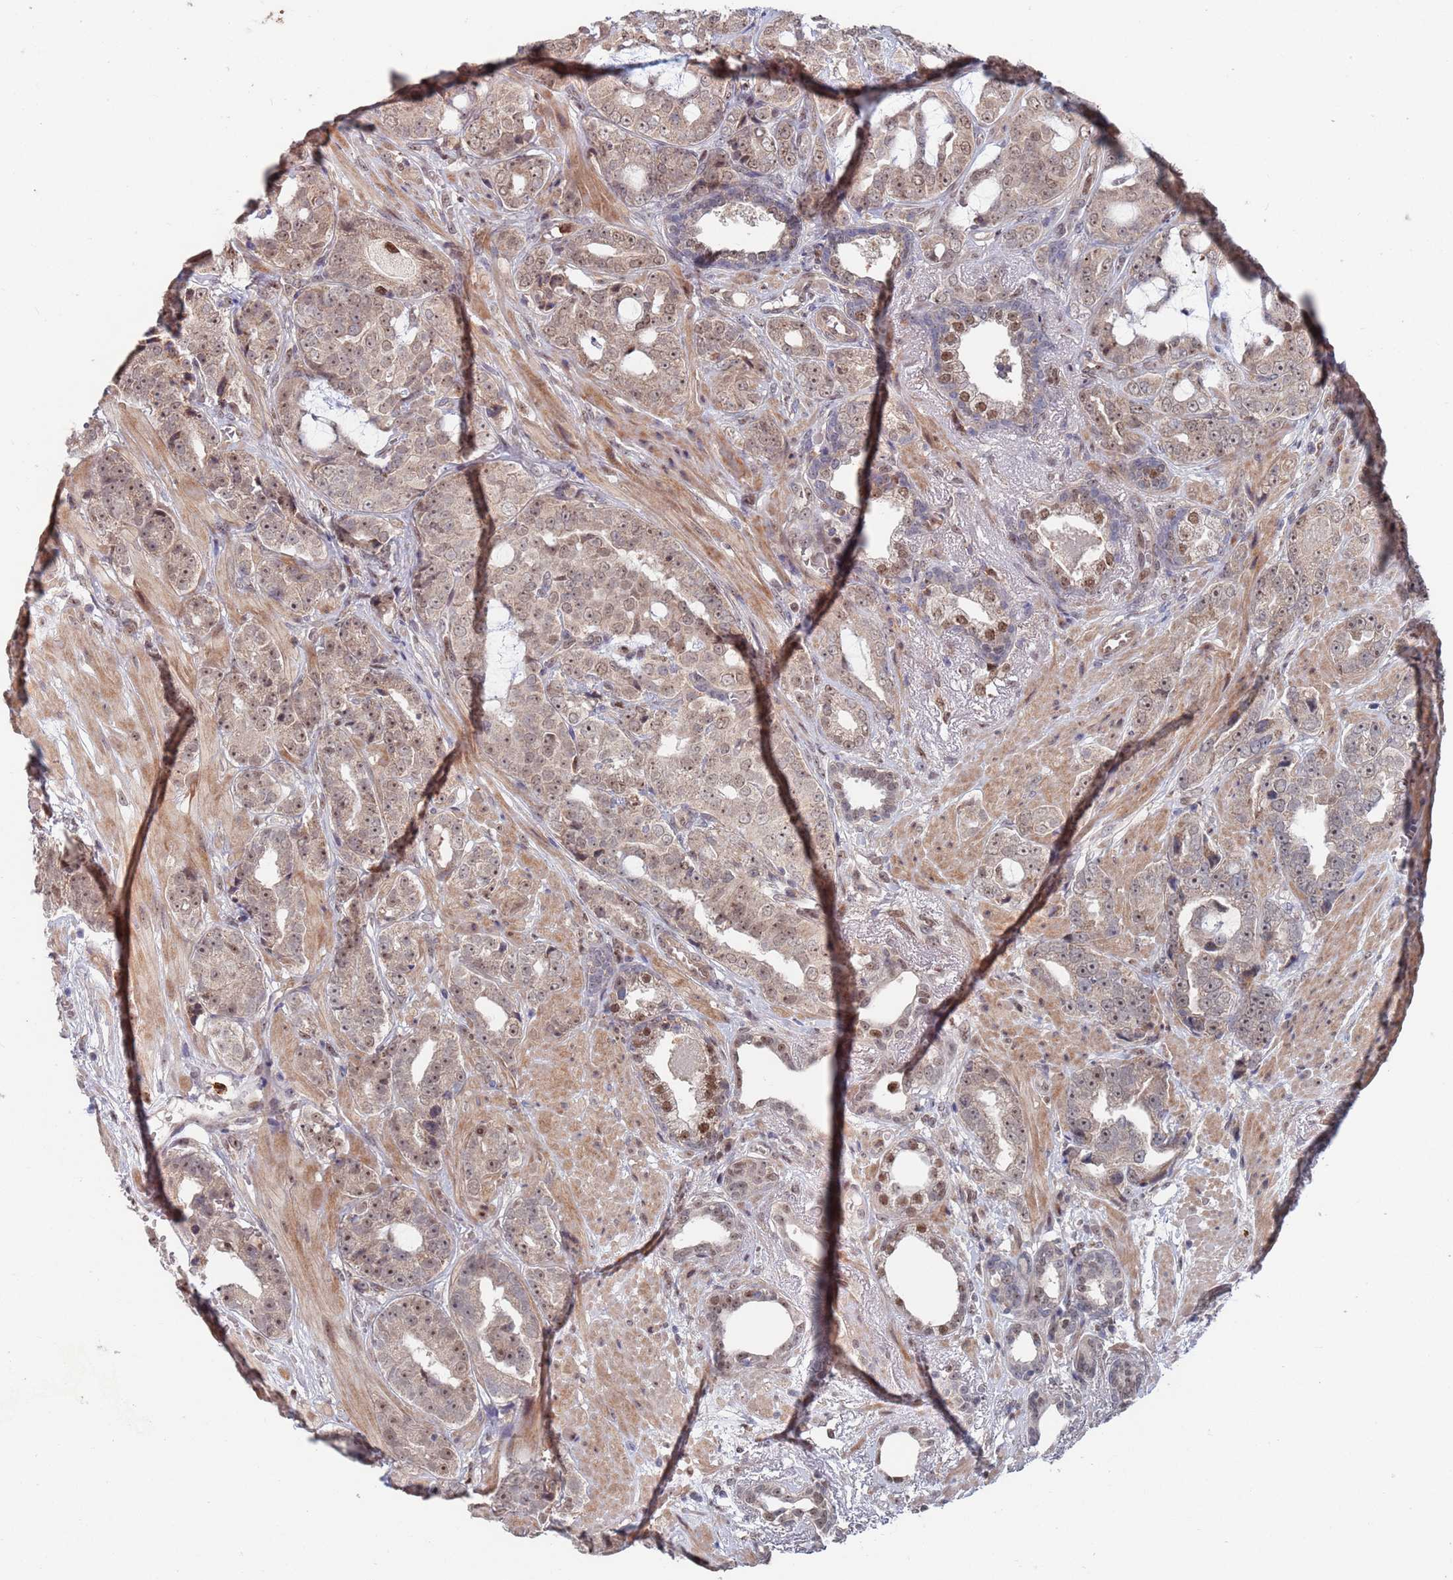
{"staining": {"intensity": "weak", "quantity": ">75%", "location": "nuclear"}, "tissue": "prostate cancer", "cell_type": "Tumor cells", "image_type": "cancer", "snomed": [{"axis": "morphology", "description": "Adenocarcinoma, High grade"}, {"axis": "topography", "description": "Prostate"}], "caption": "Prostate cancer (high-grade adenocarcinoma) stained with immunohistochemistry (IHC) shows weak nuclear staining in about >75% of tumor cells.", "gene": "RPP25", "patient": {"sex": "male", "age": 71}}